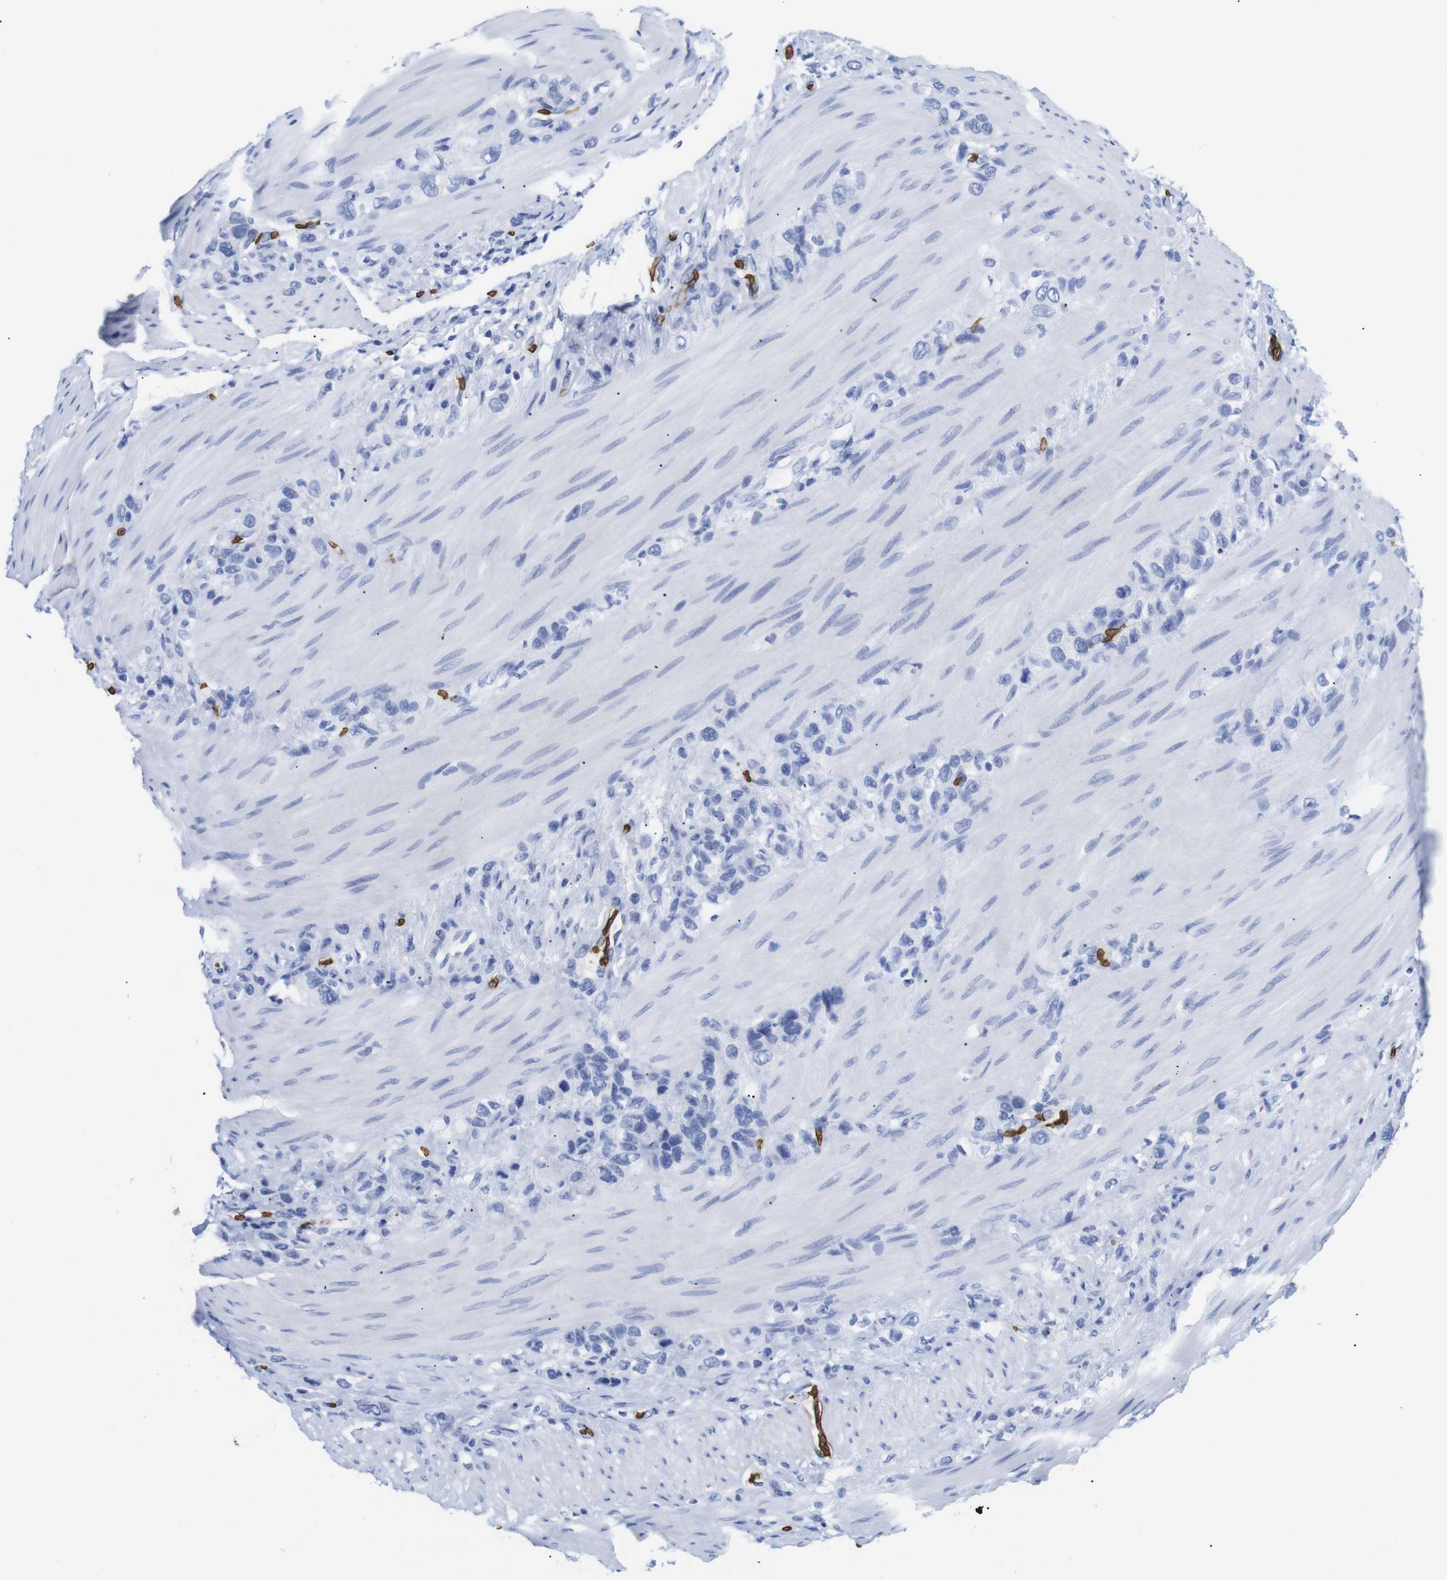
{"staining": {"intensity": "negative", "quantity": "none", "location": "none"}, "tissue": "stomach cancer", "cell_type": "Tumor cells", "image_type": "cancer", "snomed": [{"axis": "morphology", "description": "Adenocarcinoma, NOS"}, {"axis": "morphology", "description": "Adenocarcinoma, High grade"}, {"axis": "topography", "description": "Stomach, upper"}, {"axis": "topography", "description": "Stomach, lower"}], "caption": "Immunohistochemistry (IHC) histopathology image of stomach cancer stained for a protein (brown), which reveals no expression in tumor cells.", "gene": "S1PR2", "patient": {"sex": "female", "age": 65}}